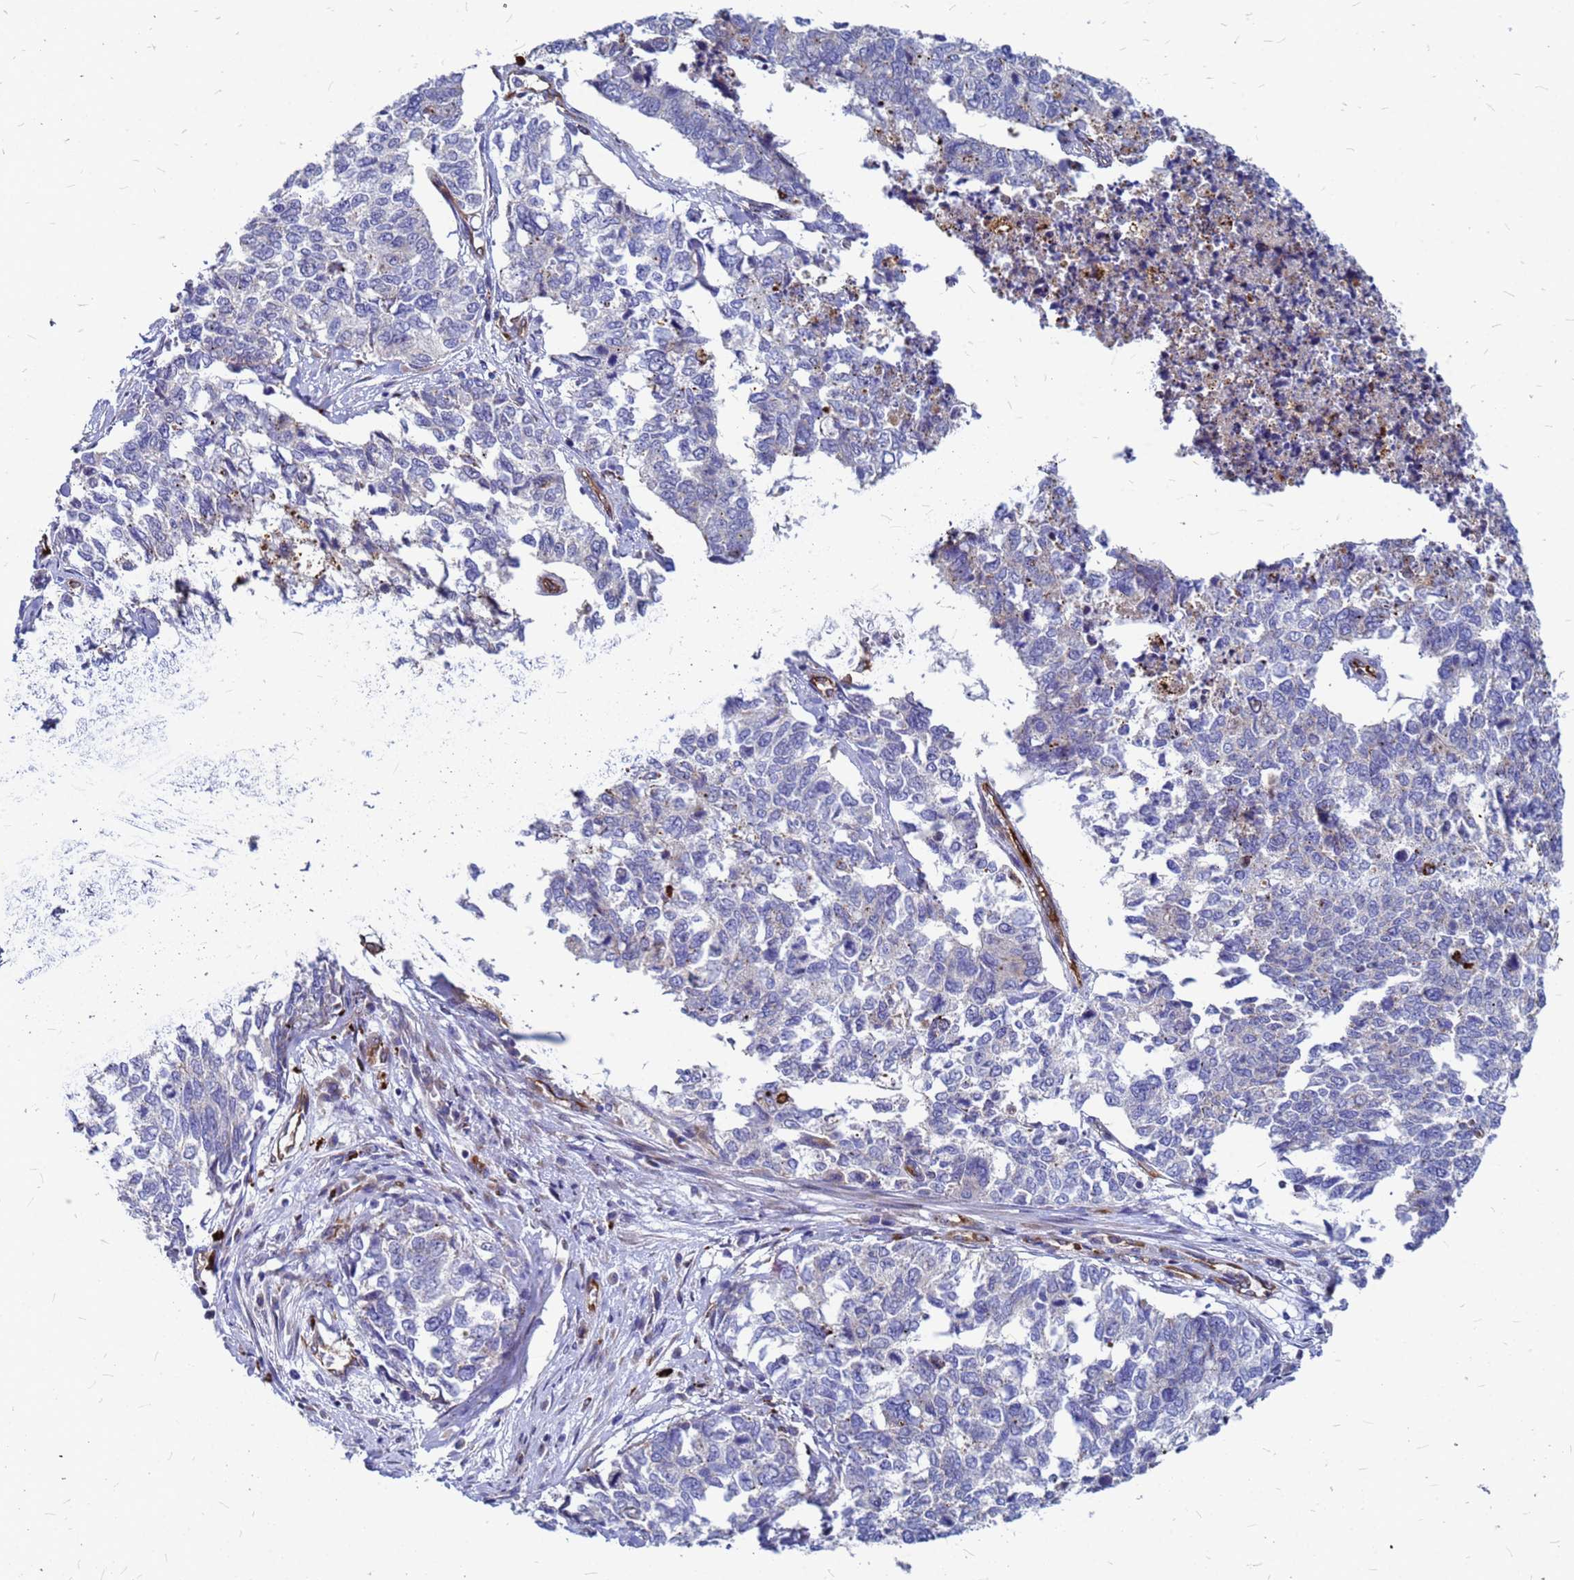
{"staining": {"intensity": "negative", "quantity": "none", "location": "none"}, "tissue": "cervical cancer", "cell_type": "Tumor cells", "image_type": "cancer", "snomed": [{"axis": "morphology", "description": "Squamous cell carcinoma, NOS"}, {"axis": "topography", "description": "Cervix"}], "caption": "High power microscopy image of an immunohistochemistry photomicrograph of squamous cell carcinoma (cervical), revealing no significant expression in tumor cells.", "gene": "NOSTRIN", "patient": {"sex": "female", "age": 63}}